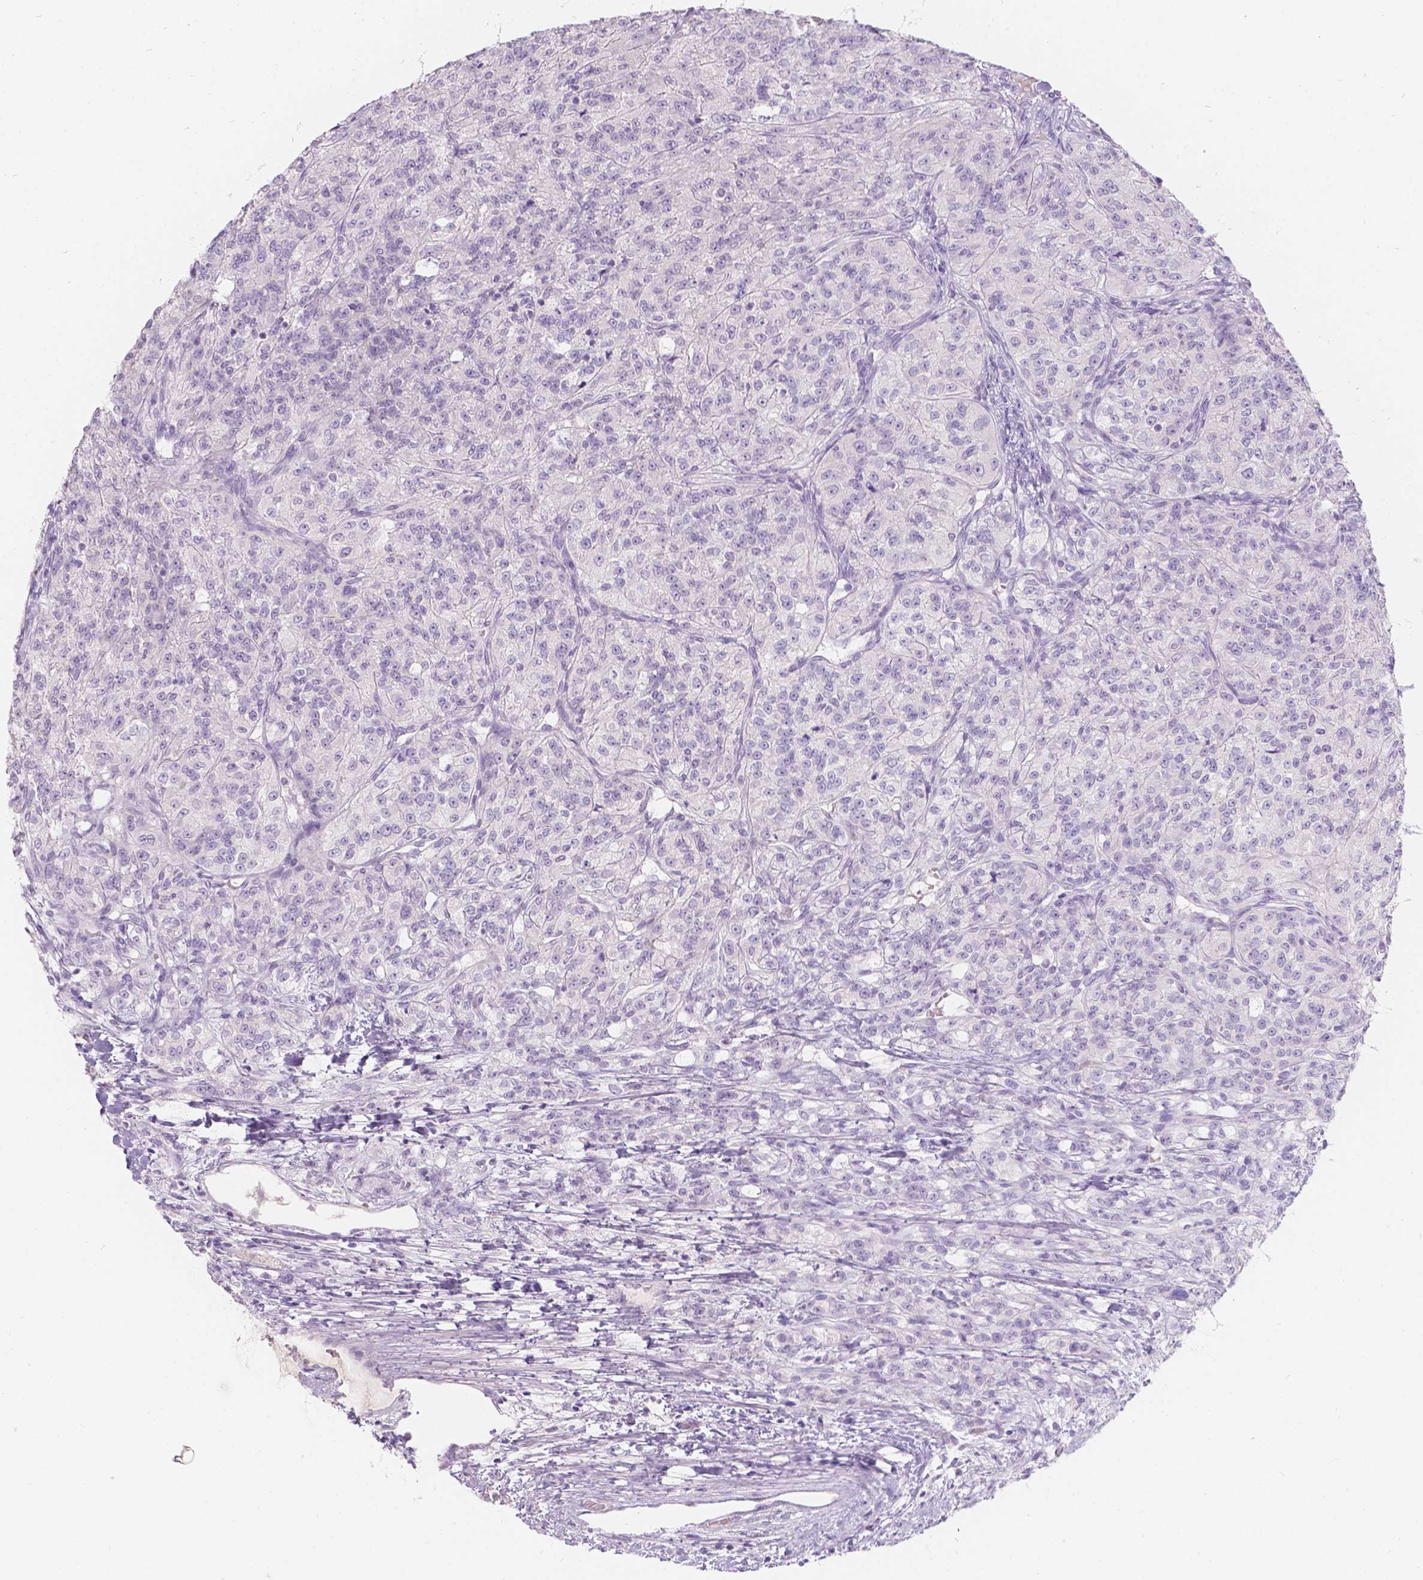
{"staining": {"intensity": "negative", "quantity": "none", "location": "none"}, "tissue": "renal cancer", "cell_type": "Tumor cells", "image_type": "cancer", "snomed": [{"axis": "morphology", "description": "Adenocarcinoma, NOS"}, {"axis": "topography", "description": "Kidney"}], "caption": "Immunohistochemical staining of renal adenocarcinoma exhibits no significant expression in tumor cells.", "gene": "HTN3", "patient": {"sex": "female", "age": 63}}